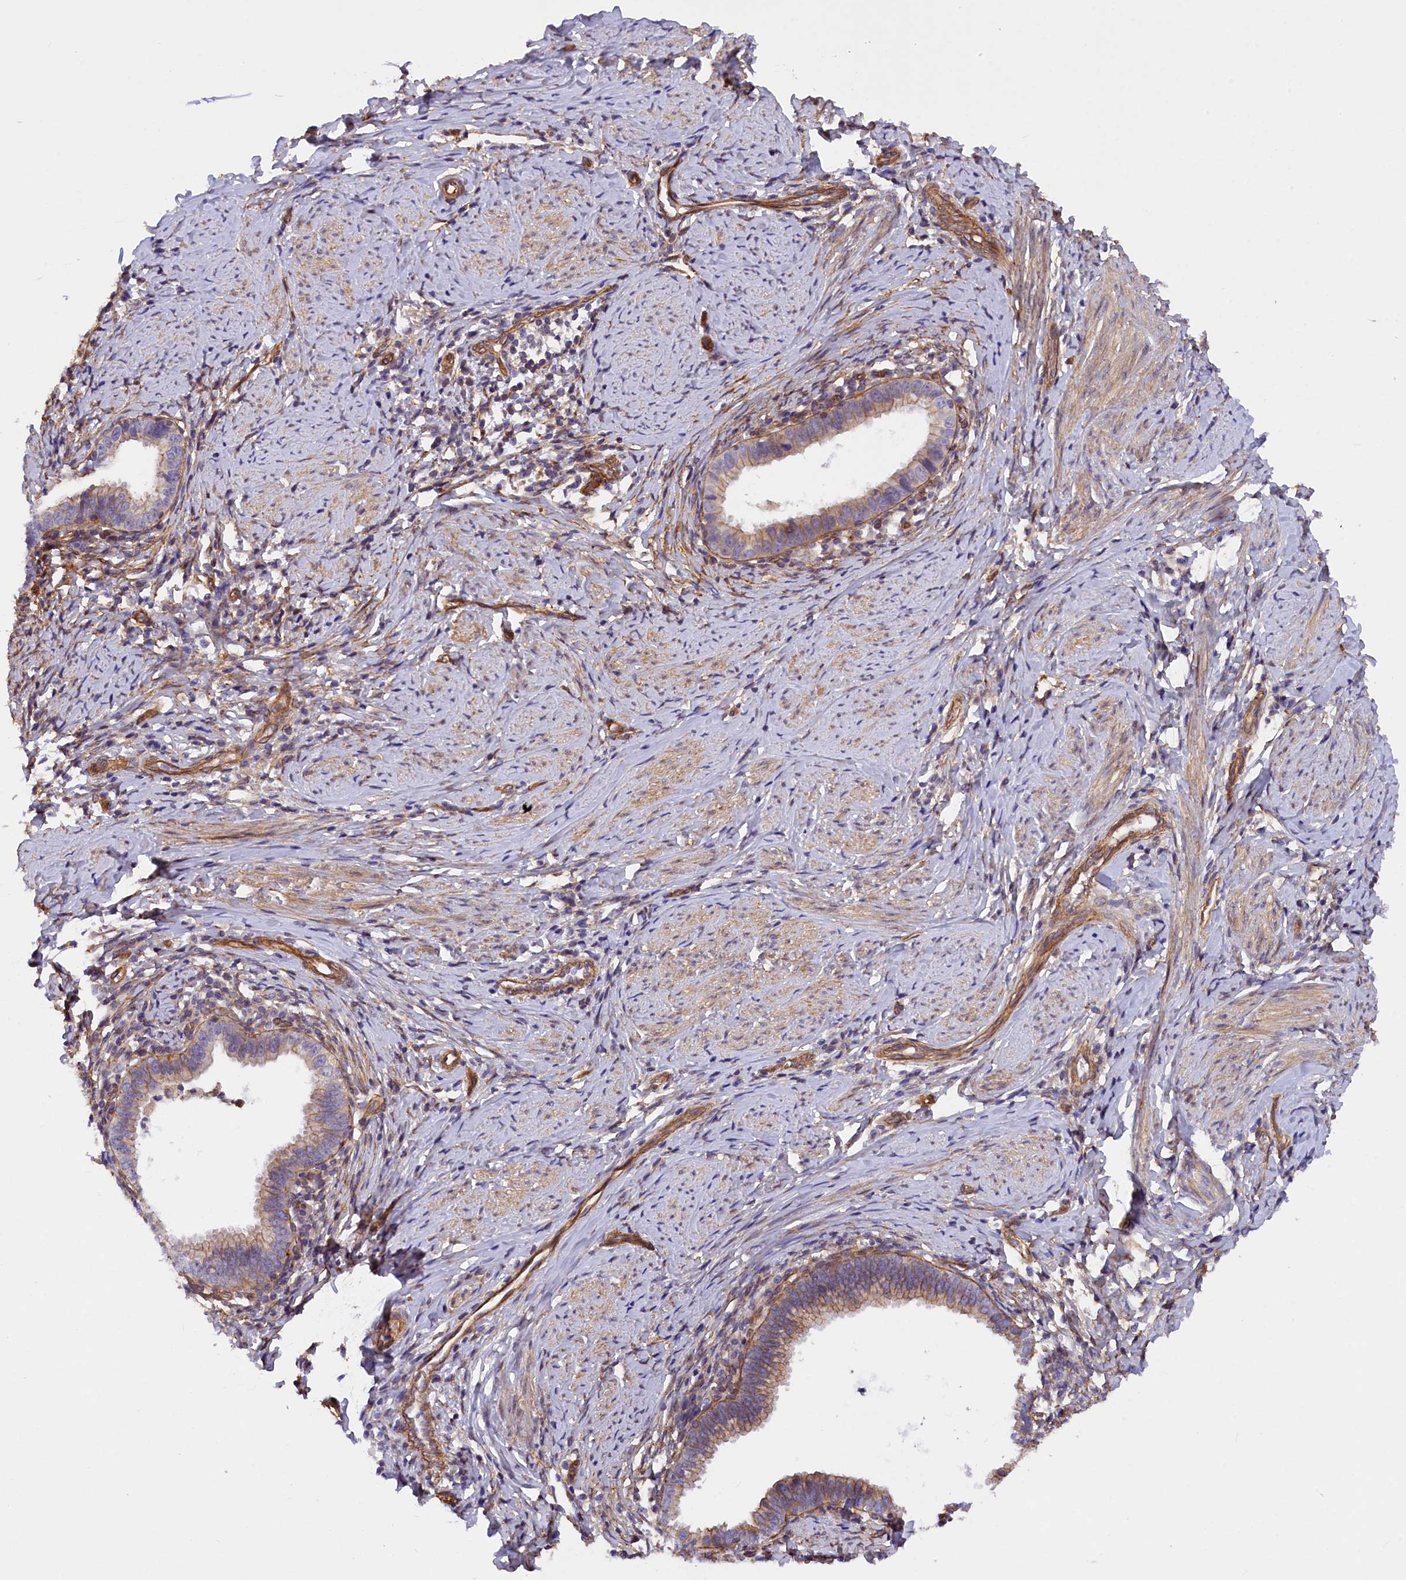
{"staining": {"intensity": "weak", "quantity": "25%-75%", "location": "cytoplasmic/membranous"}, "tissue": "cervical cancer", "cell_type": "Tumor cells", "image_type": "cancer", "snomed": [{"axis": "morphology", "description": "Adenocarcinoma, NOS"}, {"axis": "topography", "description": "Cervix"}], "caption": "Cervical cancer stained with a brown dye reveals weak cytoplasmic/membranous positive expression in approximately 25%-75% of tumor cells.", "gene": "MED20", "patient": {"sex": "female", "age": 36}}